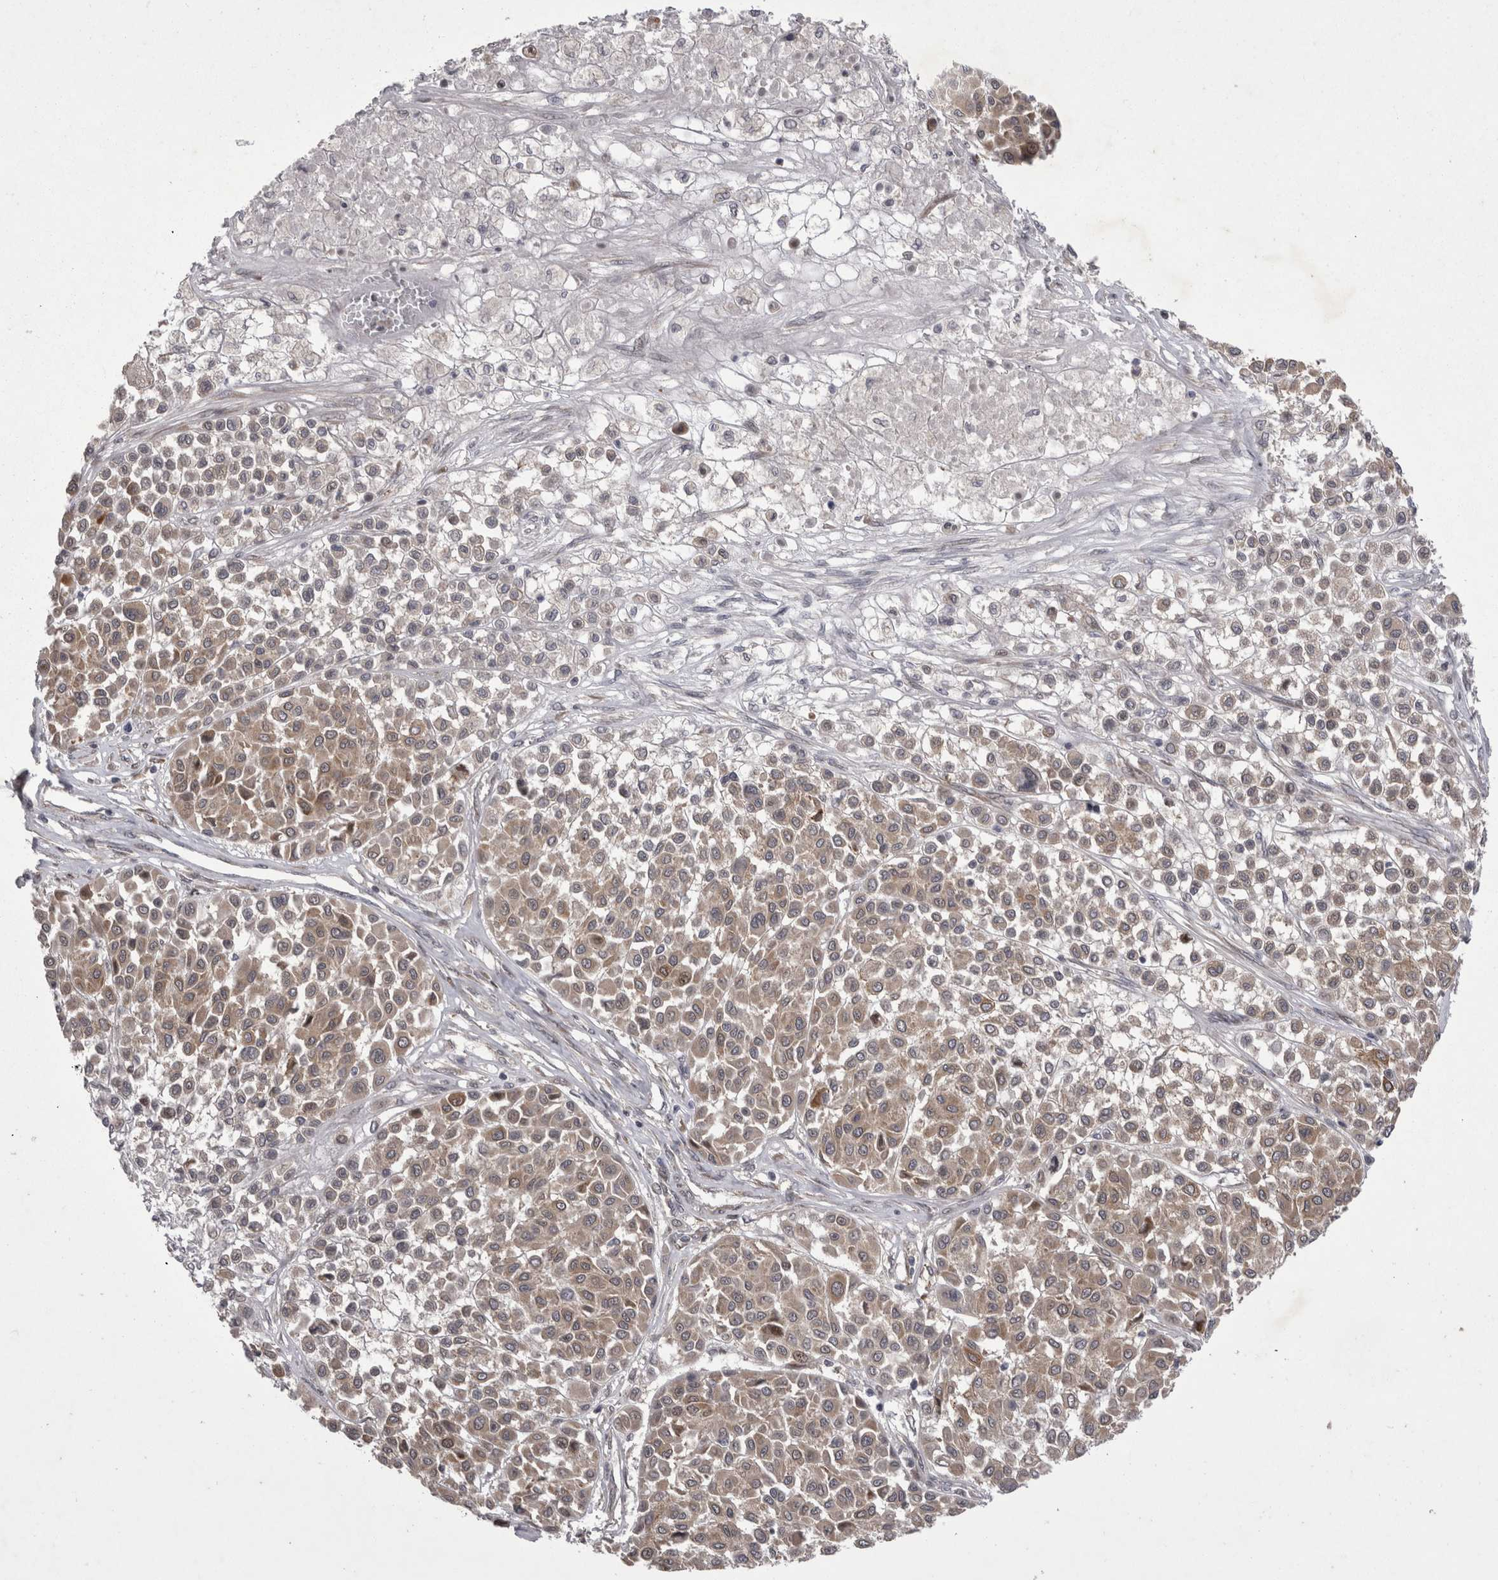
{"staining": {"intensity": "weak", "quantity": ">75%", "location": "cytoplasmic/membranous"}, "tissue": "melanoma", "cell_type": "Tumor cells", "image_type": "cancer", "snomed": [{"axis": "morphology", "description": "Malignant melanoma, Metastatic site"}, {"axis": "topography", "description": "Soft tissue"}], "caption": "A brown stain highlights weak cytoplasmic/membranous positivity of a protein in malignant melanoma (metastatic site) tumor cells.", "gene": "NENF", "patient": {"sex": "male", "age": 41}}